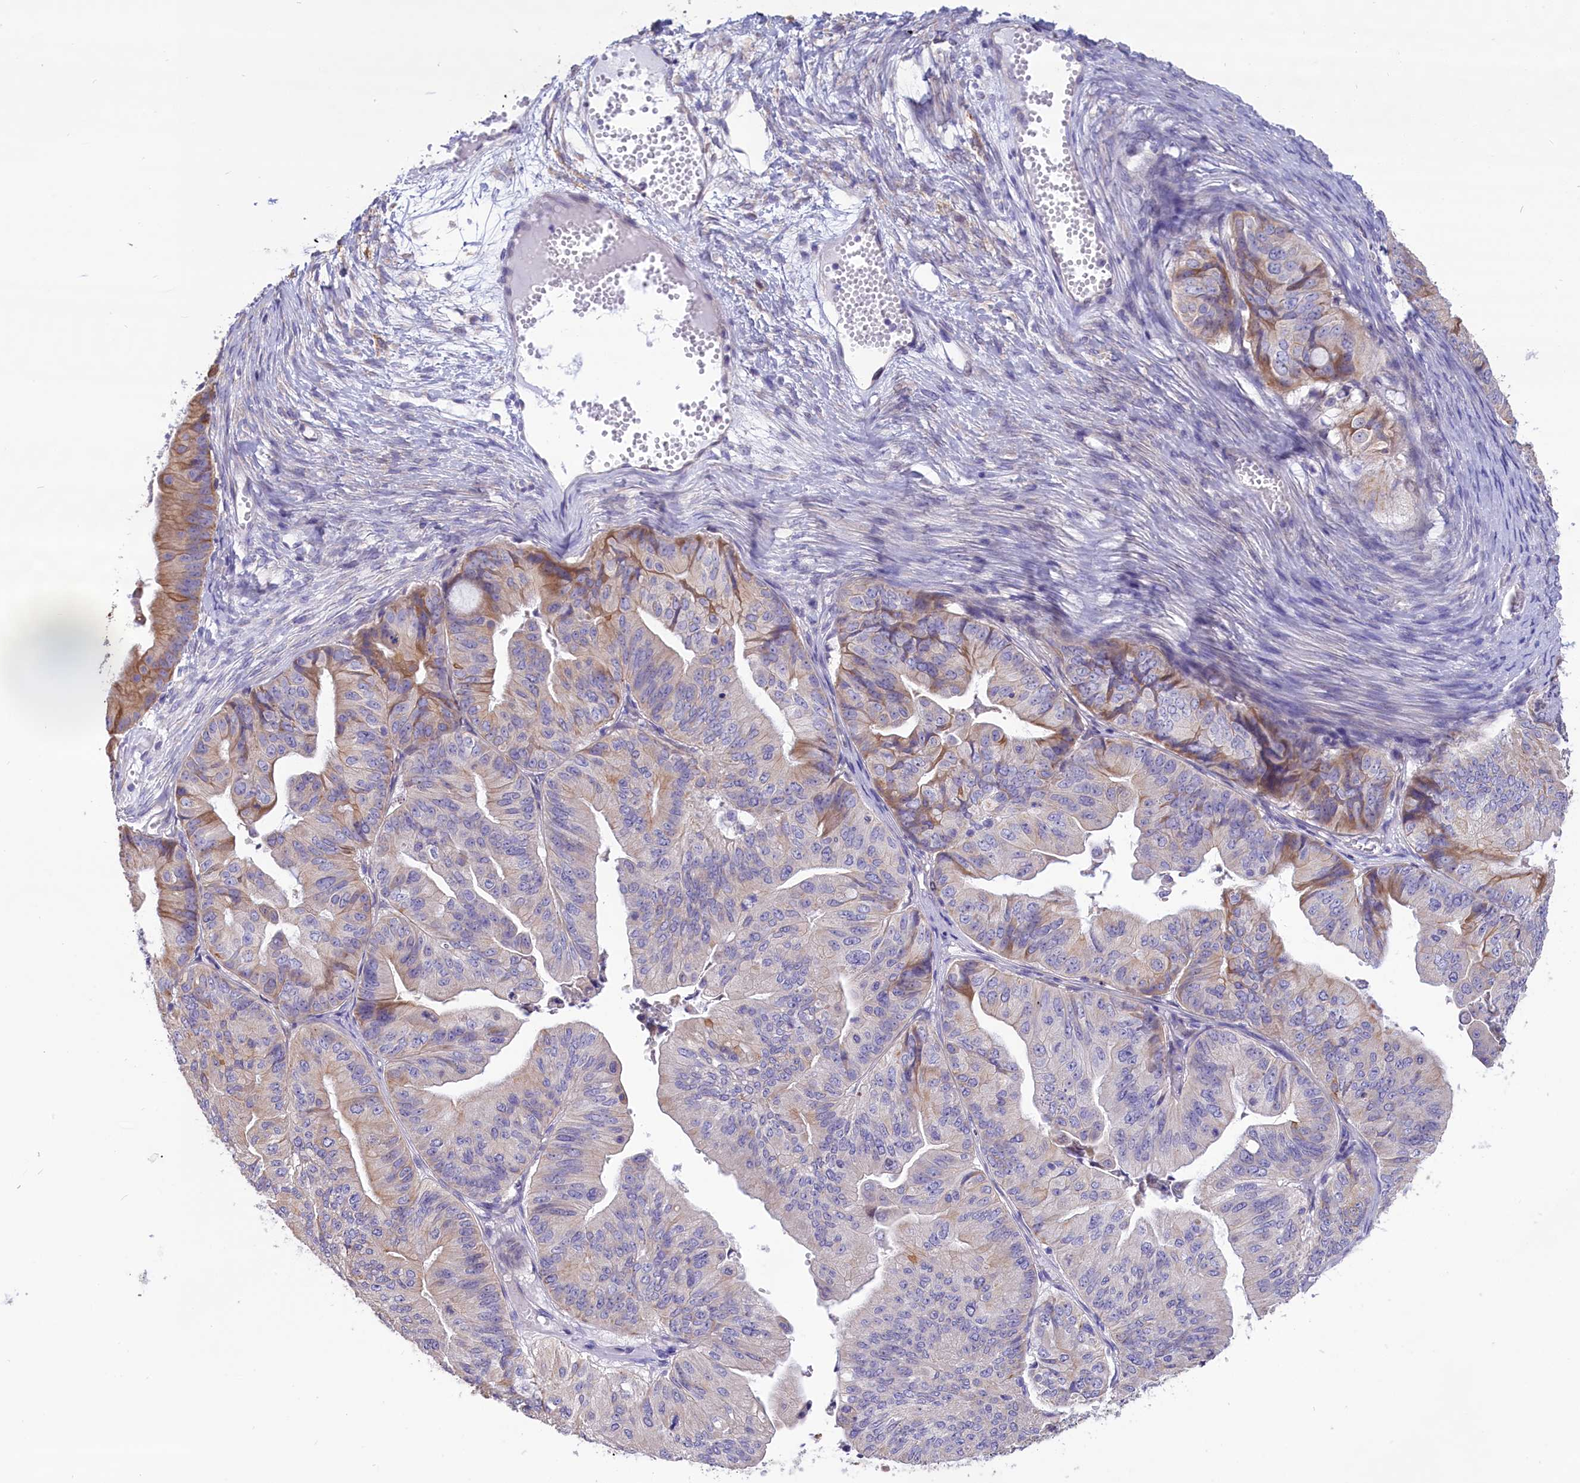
{"staining": {"intensity": "moderate", "quantity": "<25%", "location": "cytoplasmic/membranous"}, "tissue": "ovarian cancer", "cell_type": "Tumor cells", "image_type": "cancer", "snomed": [{"axis": "morphology", "description": "Cystadenocarcinoma, mucinous, NOS"}, {"axis": "topography", "description": "Ovary"}], "caption": "Immunohistochemistry (DAB) staining of ovarian cancer reveals moderate cytoplasmic/membranous protein positivity in approximately <25% of tumor cells.", "gene": "CYP2U1", "patient": {"sex": "female", "age": 61}}